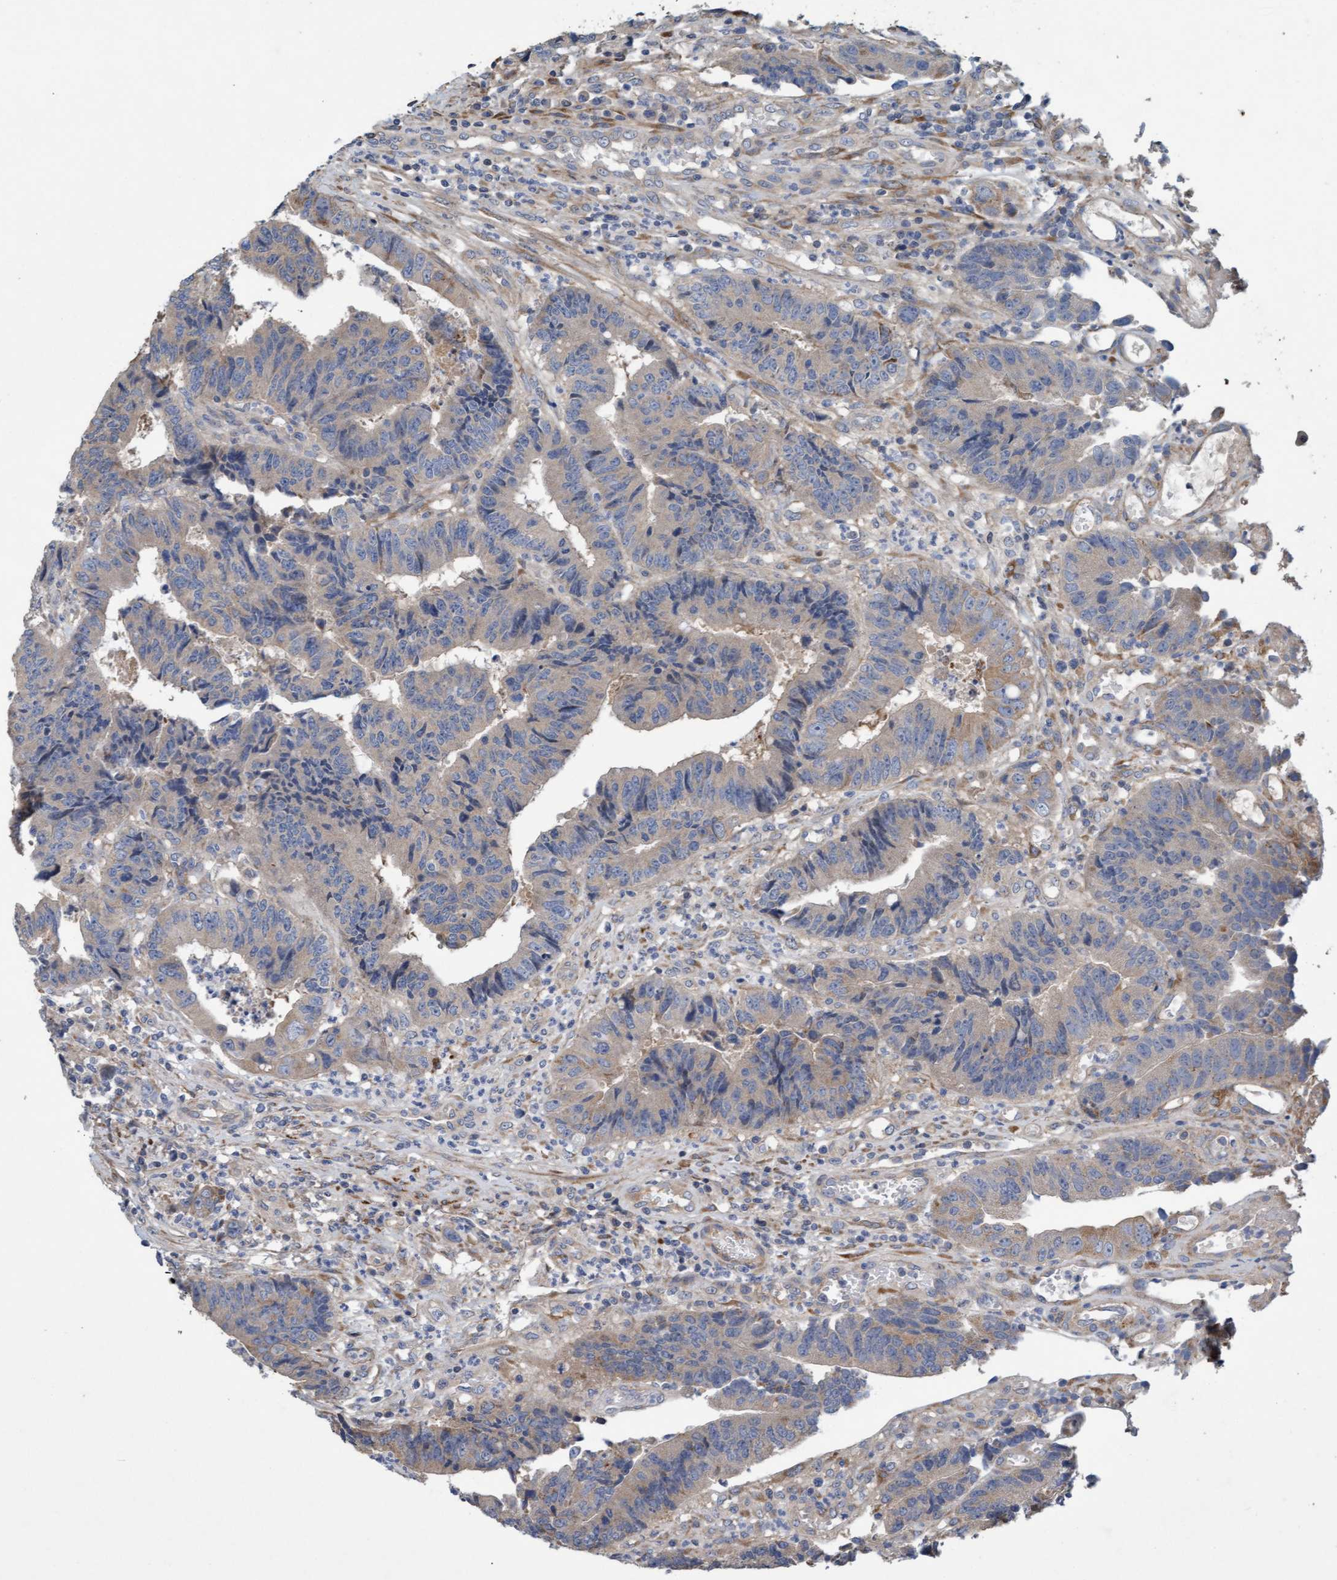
{"staining": {"intensity": "weak", "quantity": "<25%", "location": "cytoplasmic/membranous"}, "tissue": "colorectal cancer", "cell_type": "Tumor cells", "image_type": "cancer", "snomed": [{"axis": "morphology", "description": "Adenocarcinoma, NOS"}, {"axis": "topography", "description": "Rectum"}], "caption": "Colorectal cancer stained for a protein using IHC reveals no staining tumor cells.", "gene": "DDHD2", "patient": {"sex": "male", "age": 84}}